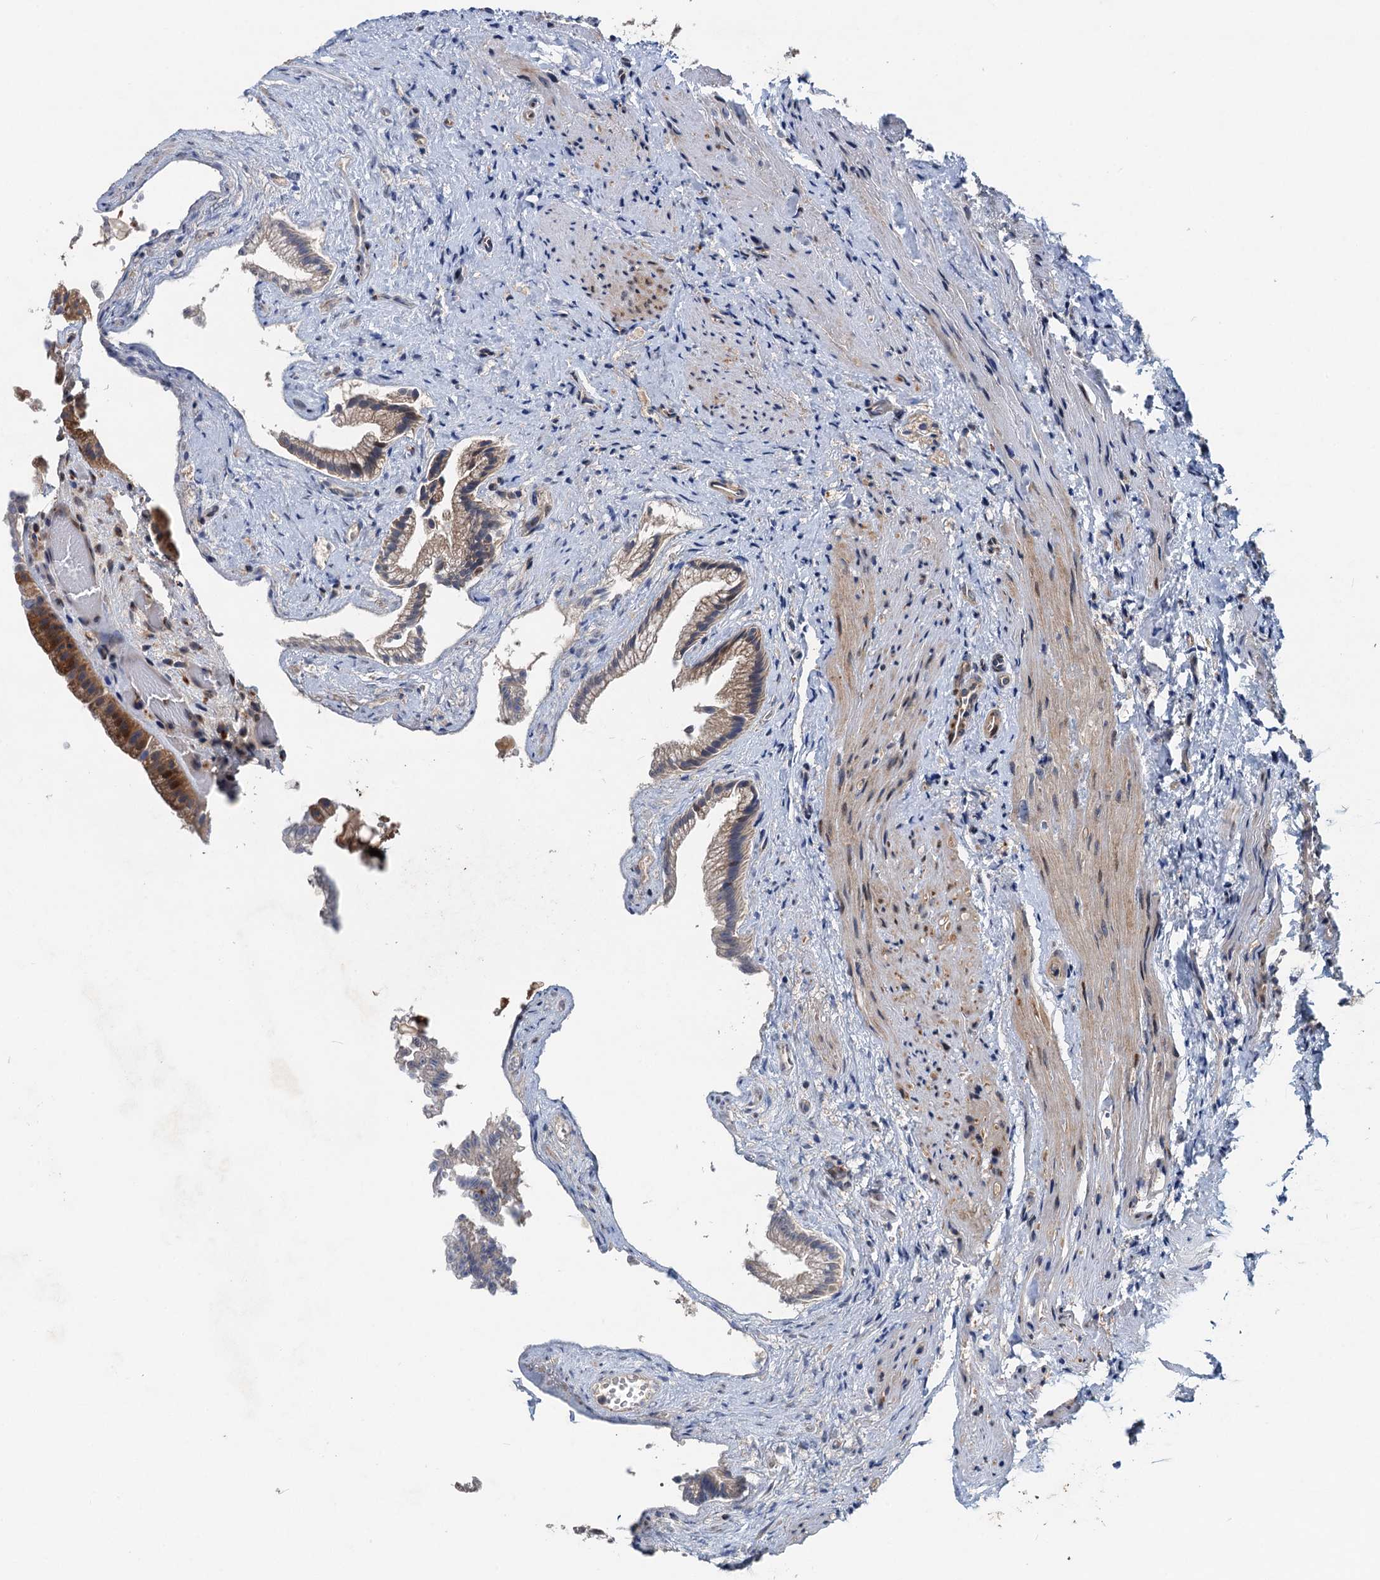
{"staining": {"intensity": "moderate", "quantity": ">75%", "location": "cytoplasmic/membranous"}, "tissue": "gallbladder", "cell_type": "Glandular cells", "image_type": "normal", "snomed": [{"axis": "morphology", "description": "Normal tissue, NOS"}, {"axis": "morphology", "description": "Inflammation, NOS"}, {"axis": "topography", "description": "Gallbladder"}], "caption": "This is an image of IHC staining of unremarkable gallbladder, which shows moderate expression in the cytoplasmic/membranous of glandular cells.", "gene": "NBEA", "patient": {"sex": "male", "age": 51}}